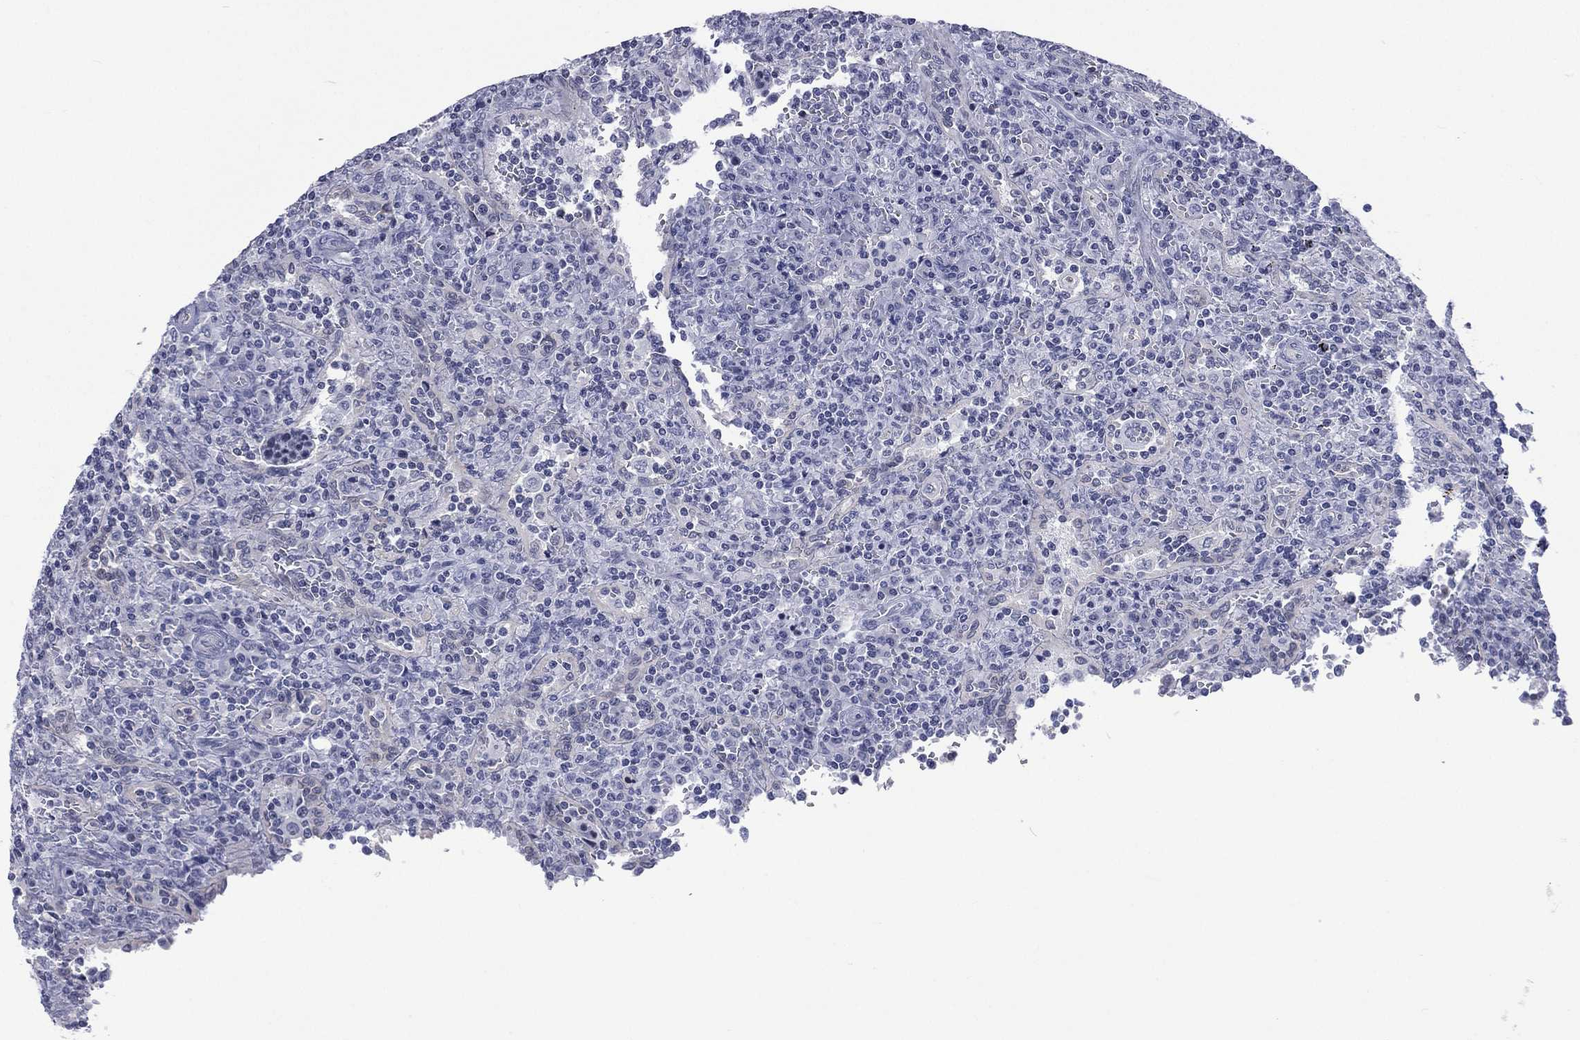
{"staining": {"intensity": "negative", "quantity": "none", "location": "none"}, "tissue": "lymphoma", "cell_type": "Tumor cells", "image_type": "cancer", "snomed": [{"axis": "morphology", "description": "Malignant lymphoma, non-Hodgkin's type, Low grade"}, {"axis": "topography", "description": "Spleen"}], "caption": "There is no significant staining in tumor cells of low-grade malignant lymphoma, non-Hodgkin's type.", "gene": "SSX1", "patient": {"sex": "male", "age": 62}}